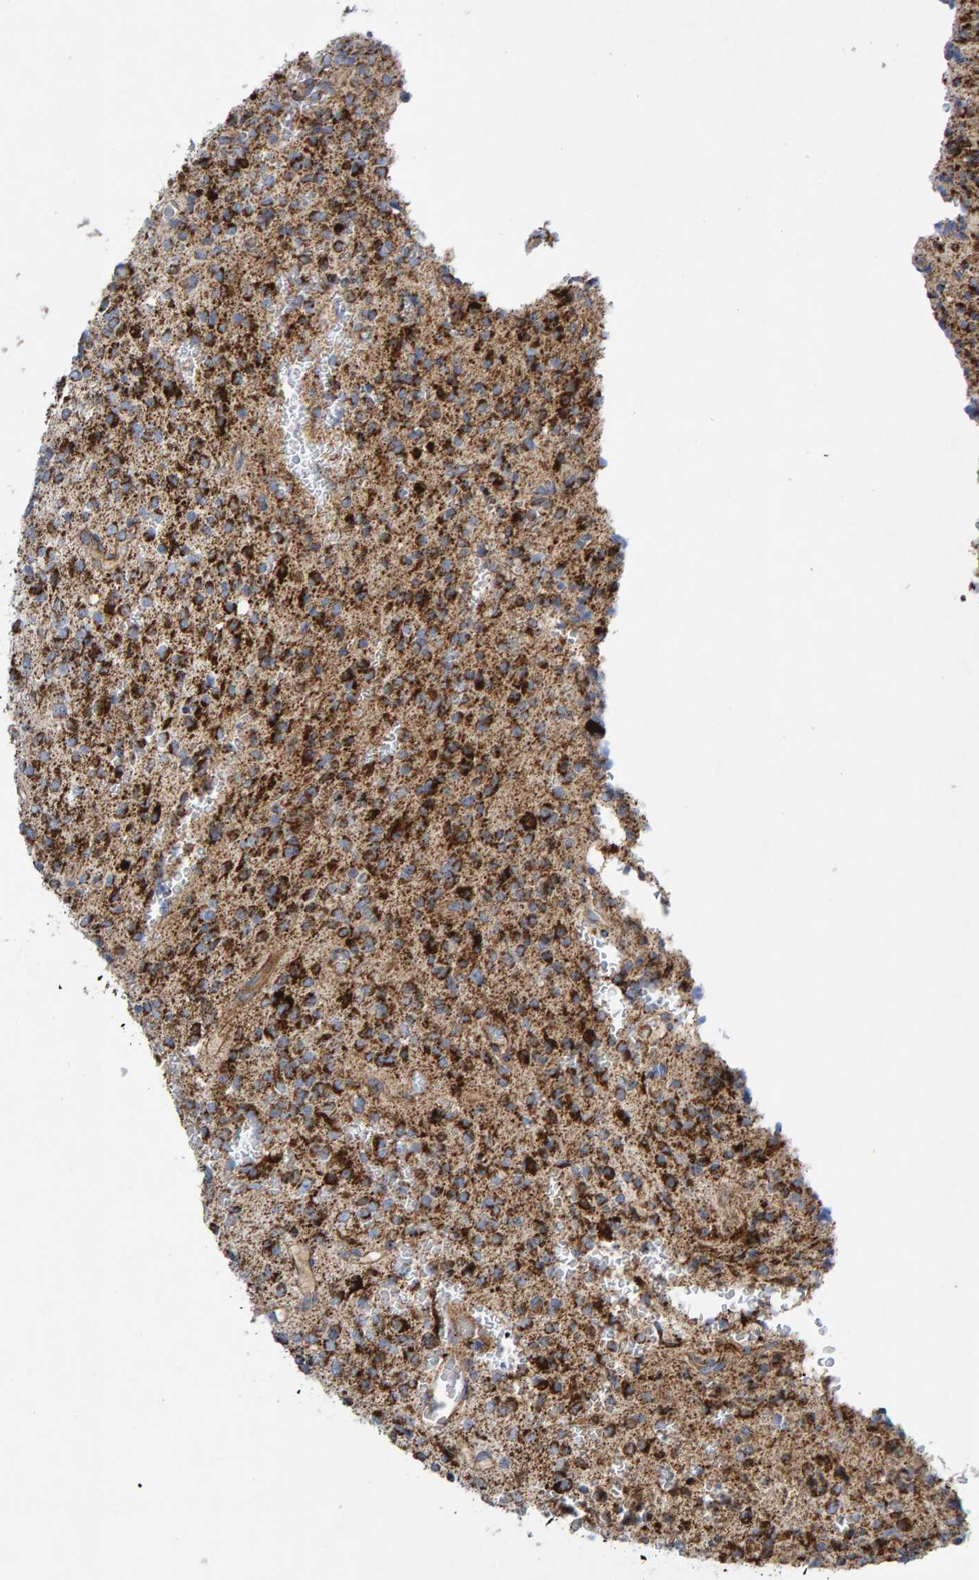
{"staining": {"intensity": "strong", "quantity": ">75%", "location": "cytoplasmic/membranous"}, "tissue": "glioma", "cell_type": "Tumor cells", "image_type": "cancer", "snomed": [{"axis": "morphology", "description": "Glioma, malignant, High grade"}, {"axis": "topography", "description": "Brain"}], "caption": "A high-resolution image shows immunohistochemistry (IHC) staining of glioma, which shows strong cytoplasmic/membranous expression in approximately >75% of tumor cells.", "gene": "GGTA1", "patient": {"sex": "male", "age": 34}}